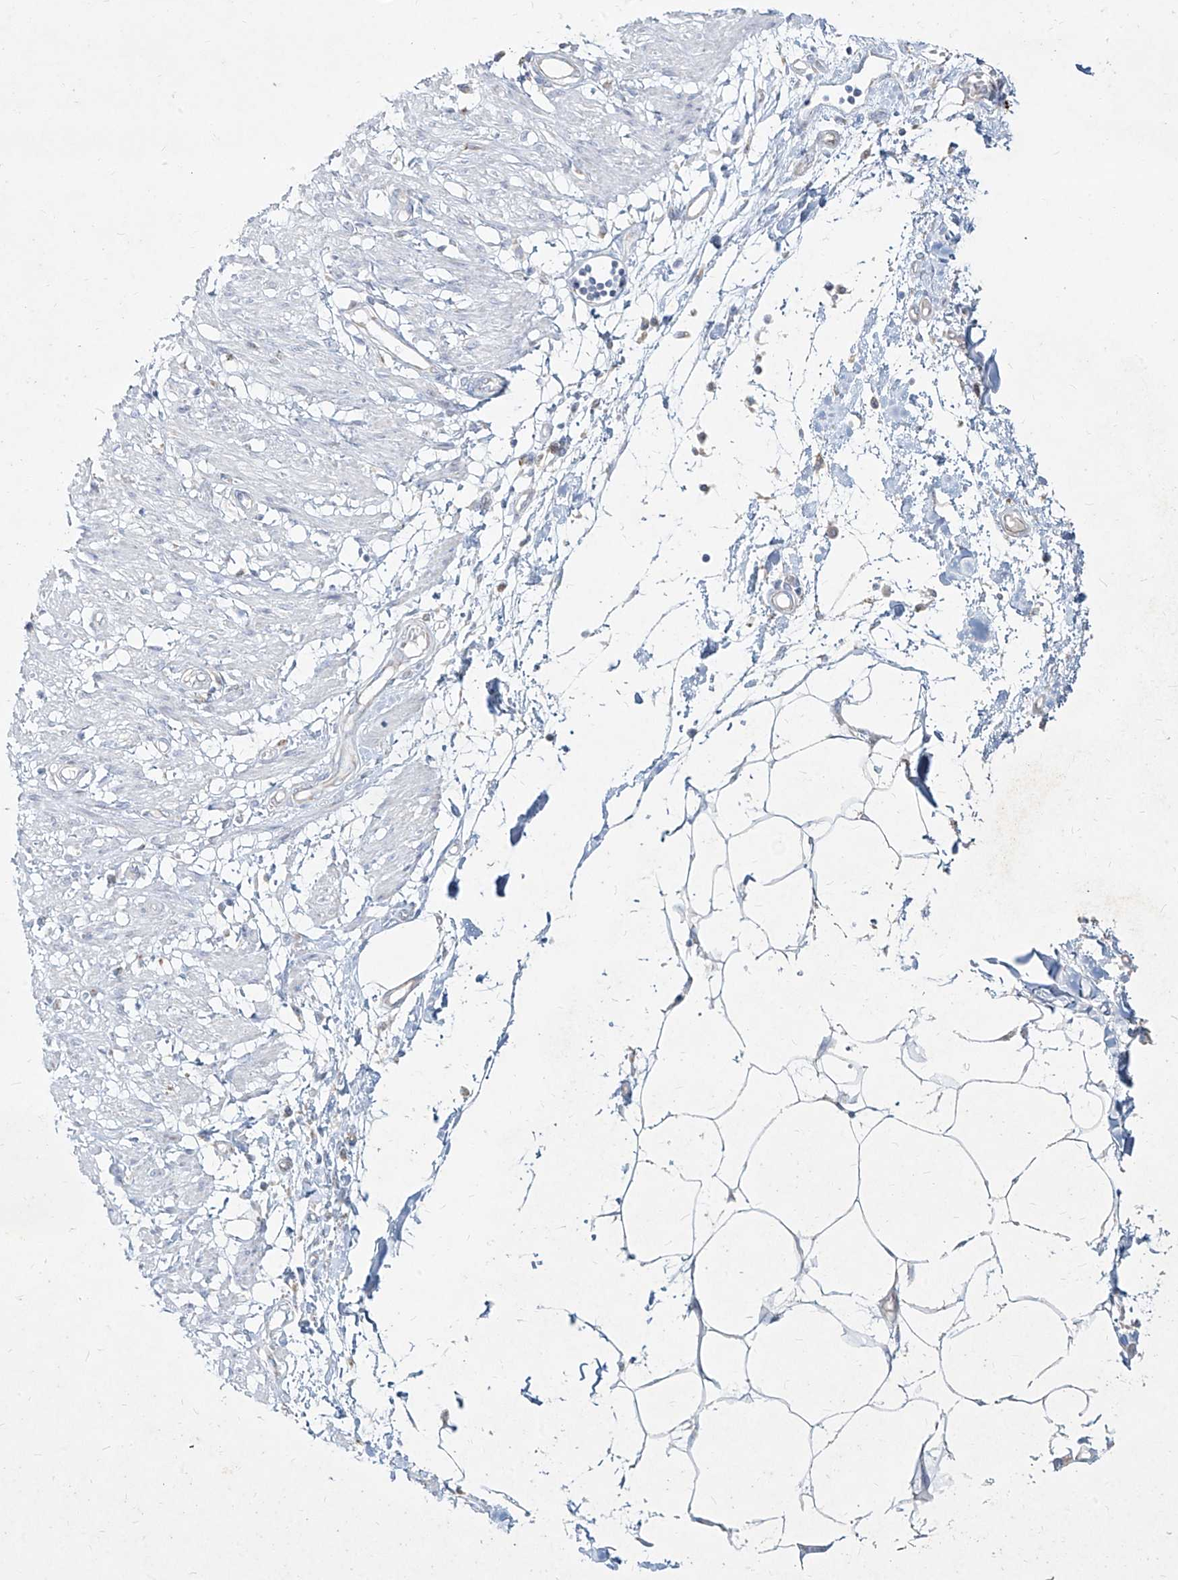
{"staining": {"intensity": "negative", "quantity": "none", "location": "none"}, "tissue": "smooth muscle", "cell_type": "Smooth muscle cells", "image_type": "normal", "snomed": [{"axis": "morphology", "description": "Normal tissue, NOS"}, {"axis": "morphology", "description": "Adenocarcinoma, NOS"}, {"axis": "topography", "description": "Smooth muscle"}, {"axis": "topography", "description": "Colon"}], "caption": "A micrograph of human smooth muscle is negative for staining in smooth muscle cells. (Stains: DAB (3,3'-diaminobenzidine) immunohistochemistry with hematoxylin counter stain, Microscopy: brightfield microscopy at high magnification).", "gene": "MTX2", "patient": {"sex": "male", "age": 14}}